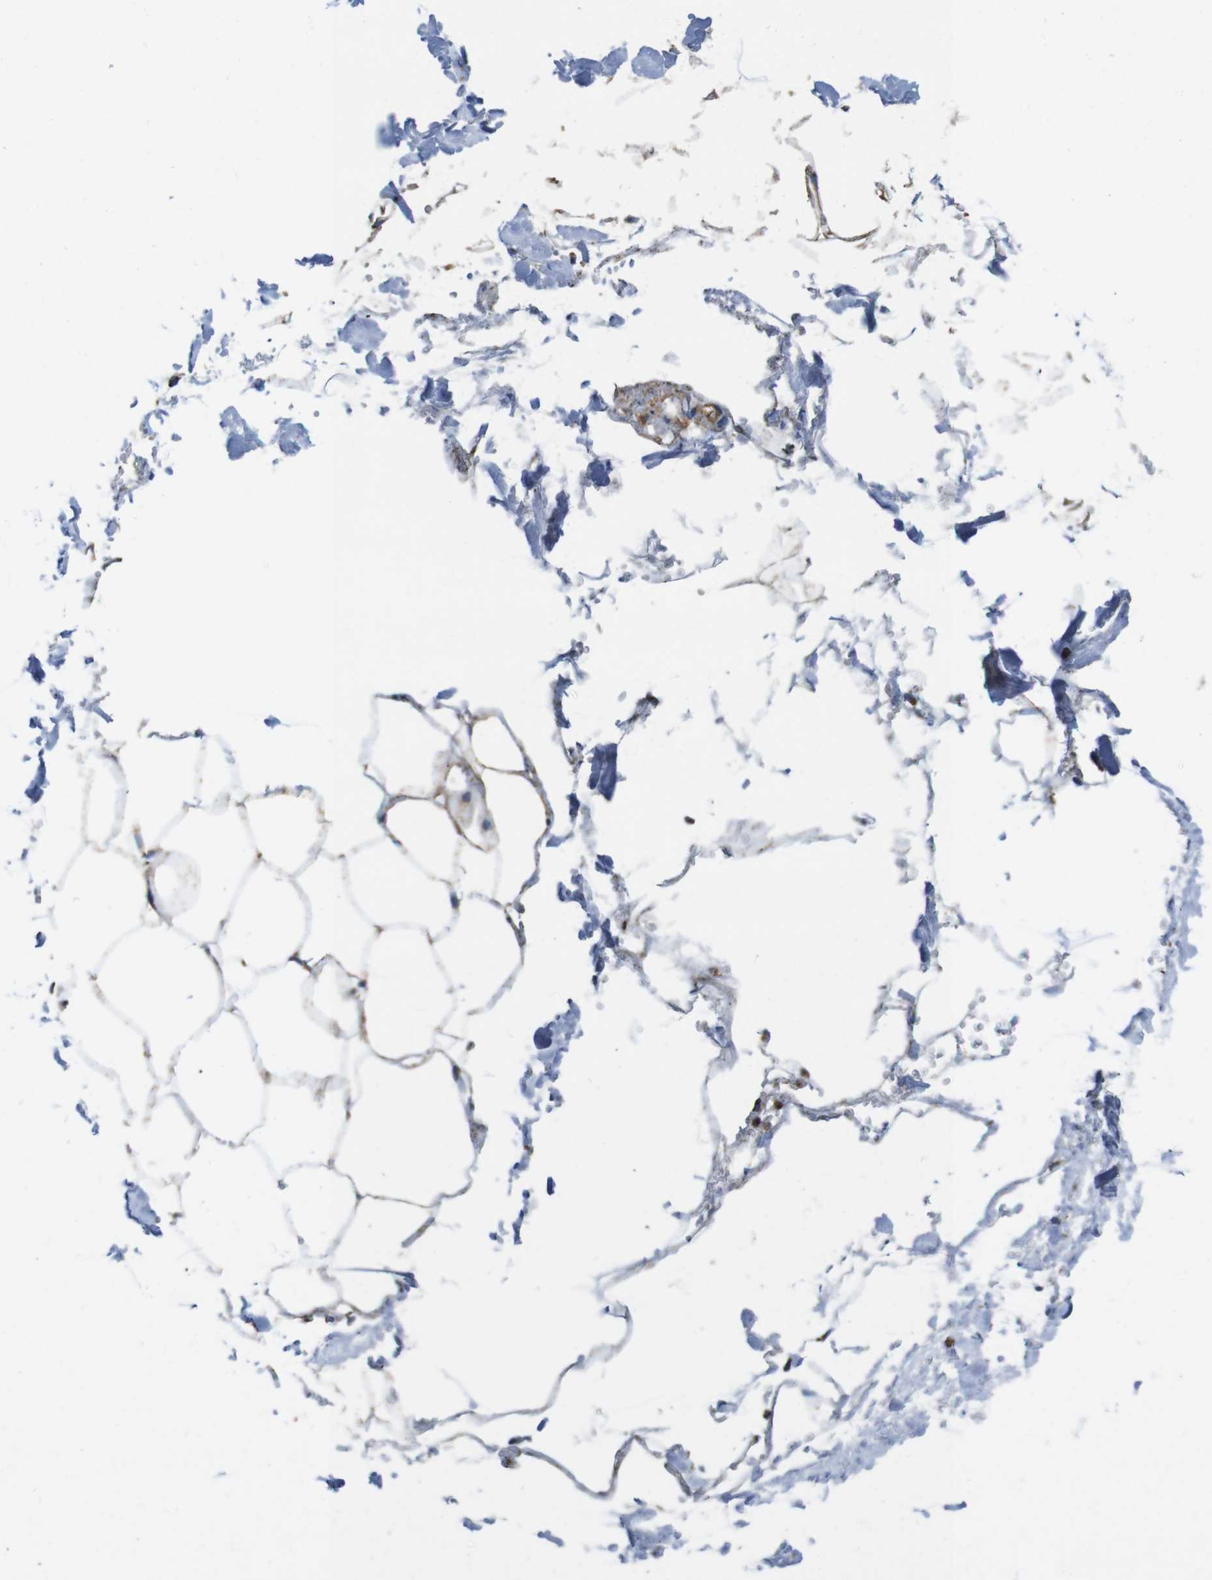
{"staining": {"intensity": "weak", "quantity": "25%-75%", "location": "cytoplasmic/membranous"}, "tissue": "adipose tissue", "cell_type": "Adipocytes", "image_type": "normal", "snomed": [{"axis": "morphology", "description": "Normal tissue, NOS"}, {"axis": "topography", "description": "Breast"}, {"axis": "topography", "description": "Adipose tissue"}], "caption": "The histopathology image exhibits immunohistochemical staining of normal adipose tissue. There is weak cytoplasmic/membranous expression is seen in approximately 25%-75% of adipocytes. Nuclei are stained in blue.", "gene": "HK1", "patient": {"sex": "female", "age": 25}}